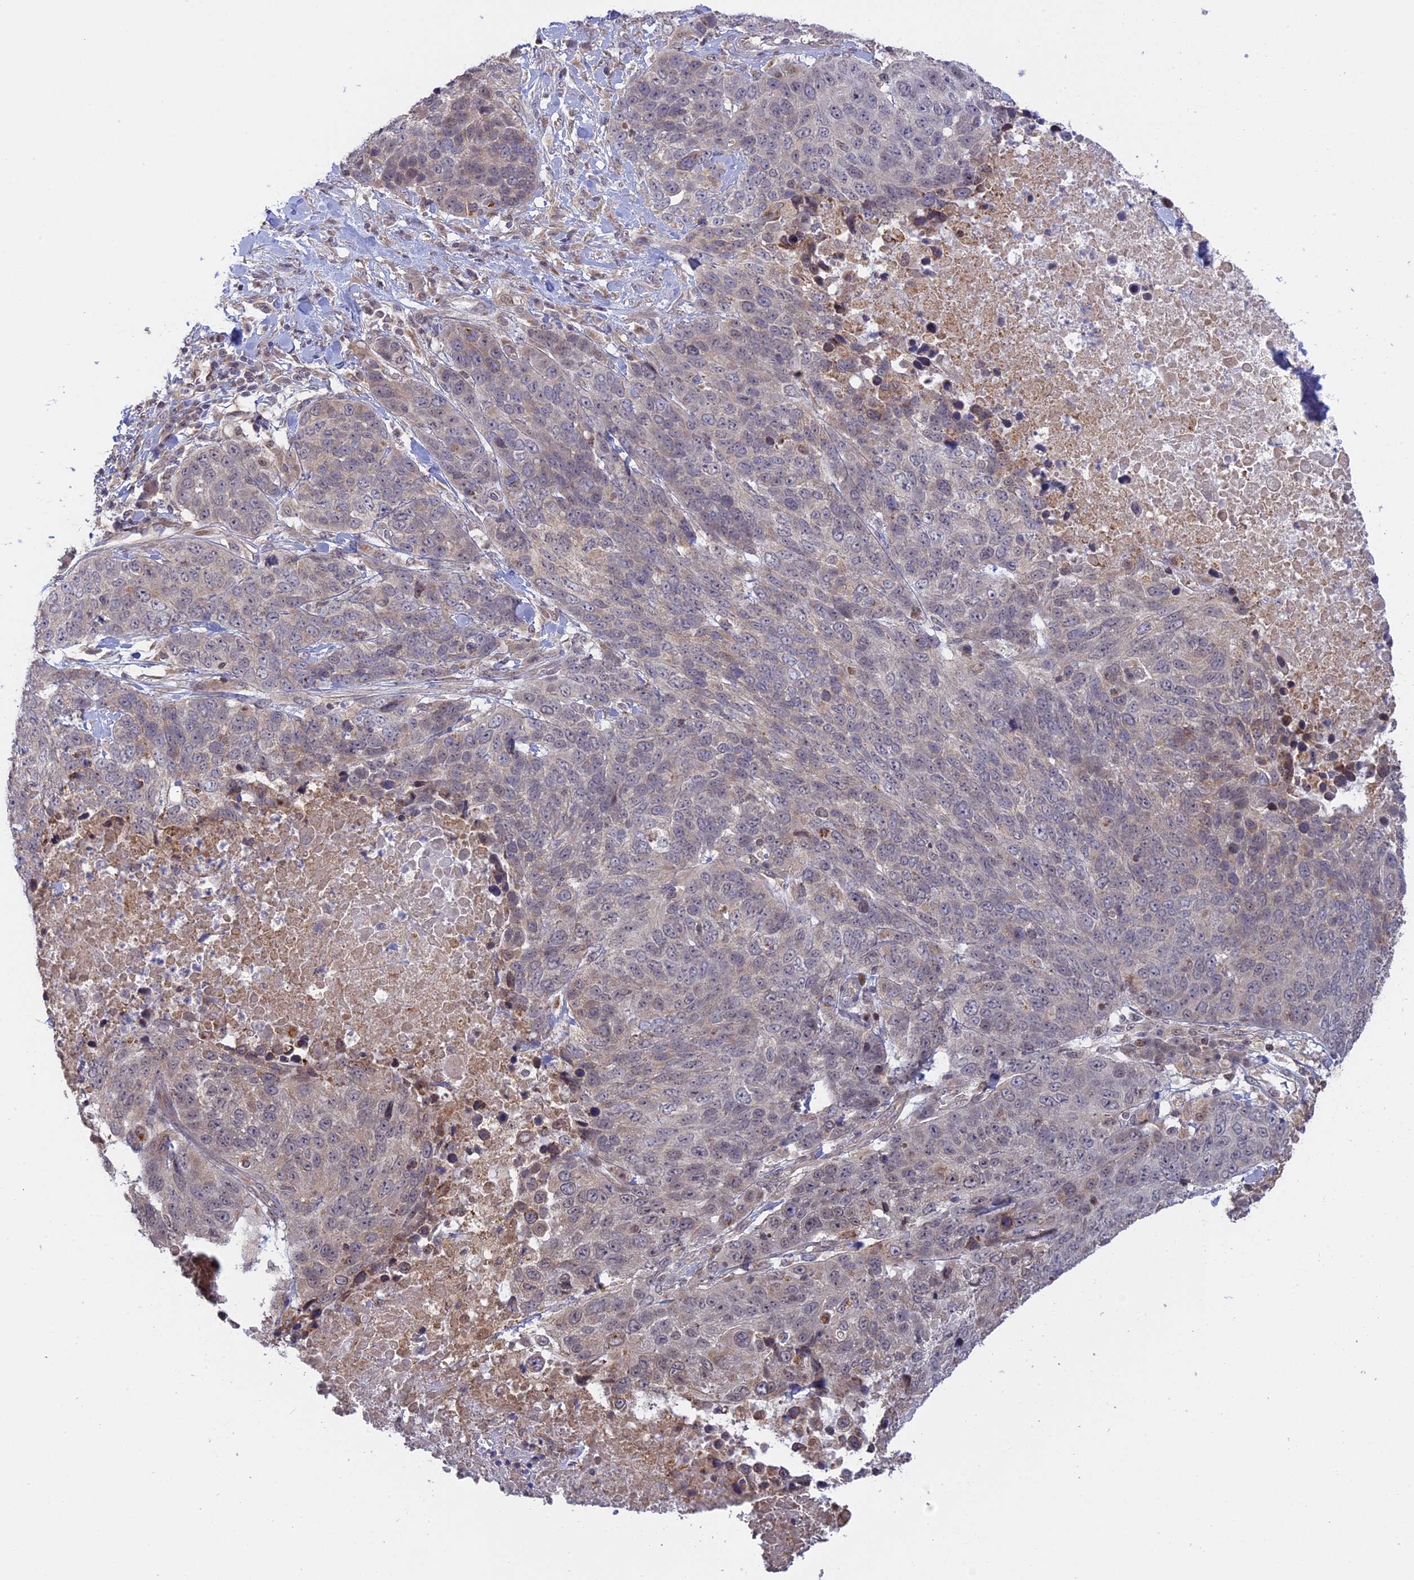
{"staining": {"intensity": "weak", "quantity": "<25%", "location": "nuclear"}, "tissue": "lung cancer", "cell_type": "Tumor cells", "image_type": "cancer", "snomed": [{"axis": "morphology", "description": "Normal tissue, NOS"}, {"axis": "morphology", "description": "Squamous cell carcinoma, NOS"}, {"axis": "topography", "description": "Lymph node"}, {"axis": "topography", "description": "Lung"}], "caption": "High magnification brightfield microscopy of lung cancer stained with DAB (brown) and counterstained with hematoxylin (blue): tumor cells show no significant expression.", "gene": "GSKIP", "patient": {"sex": "male", "age": 66}}